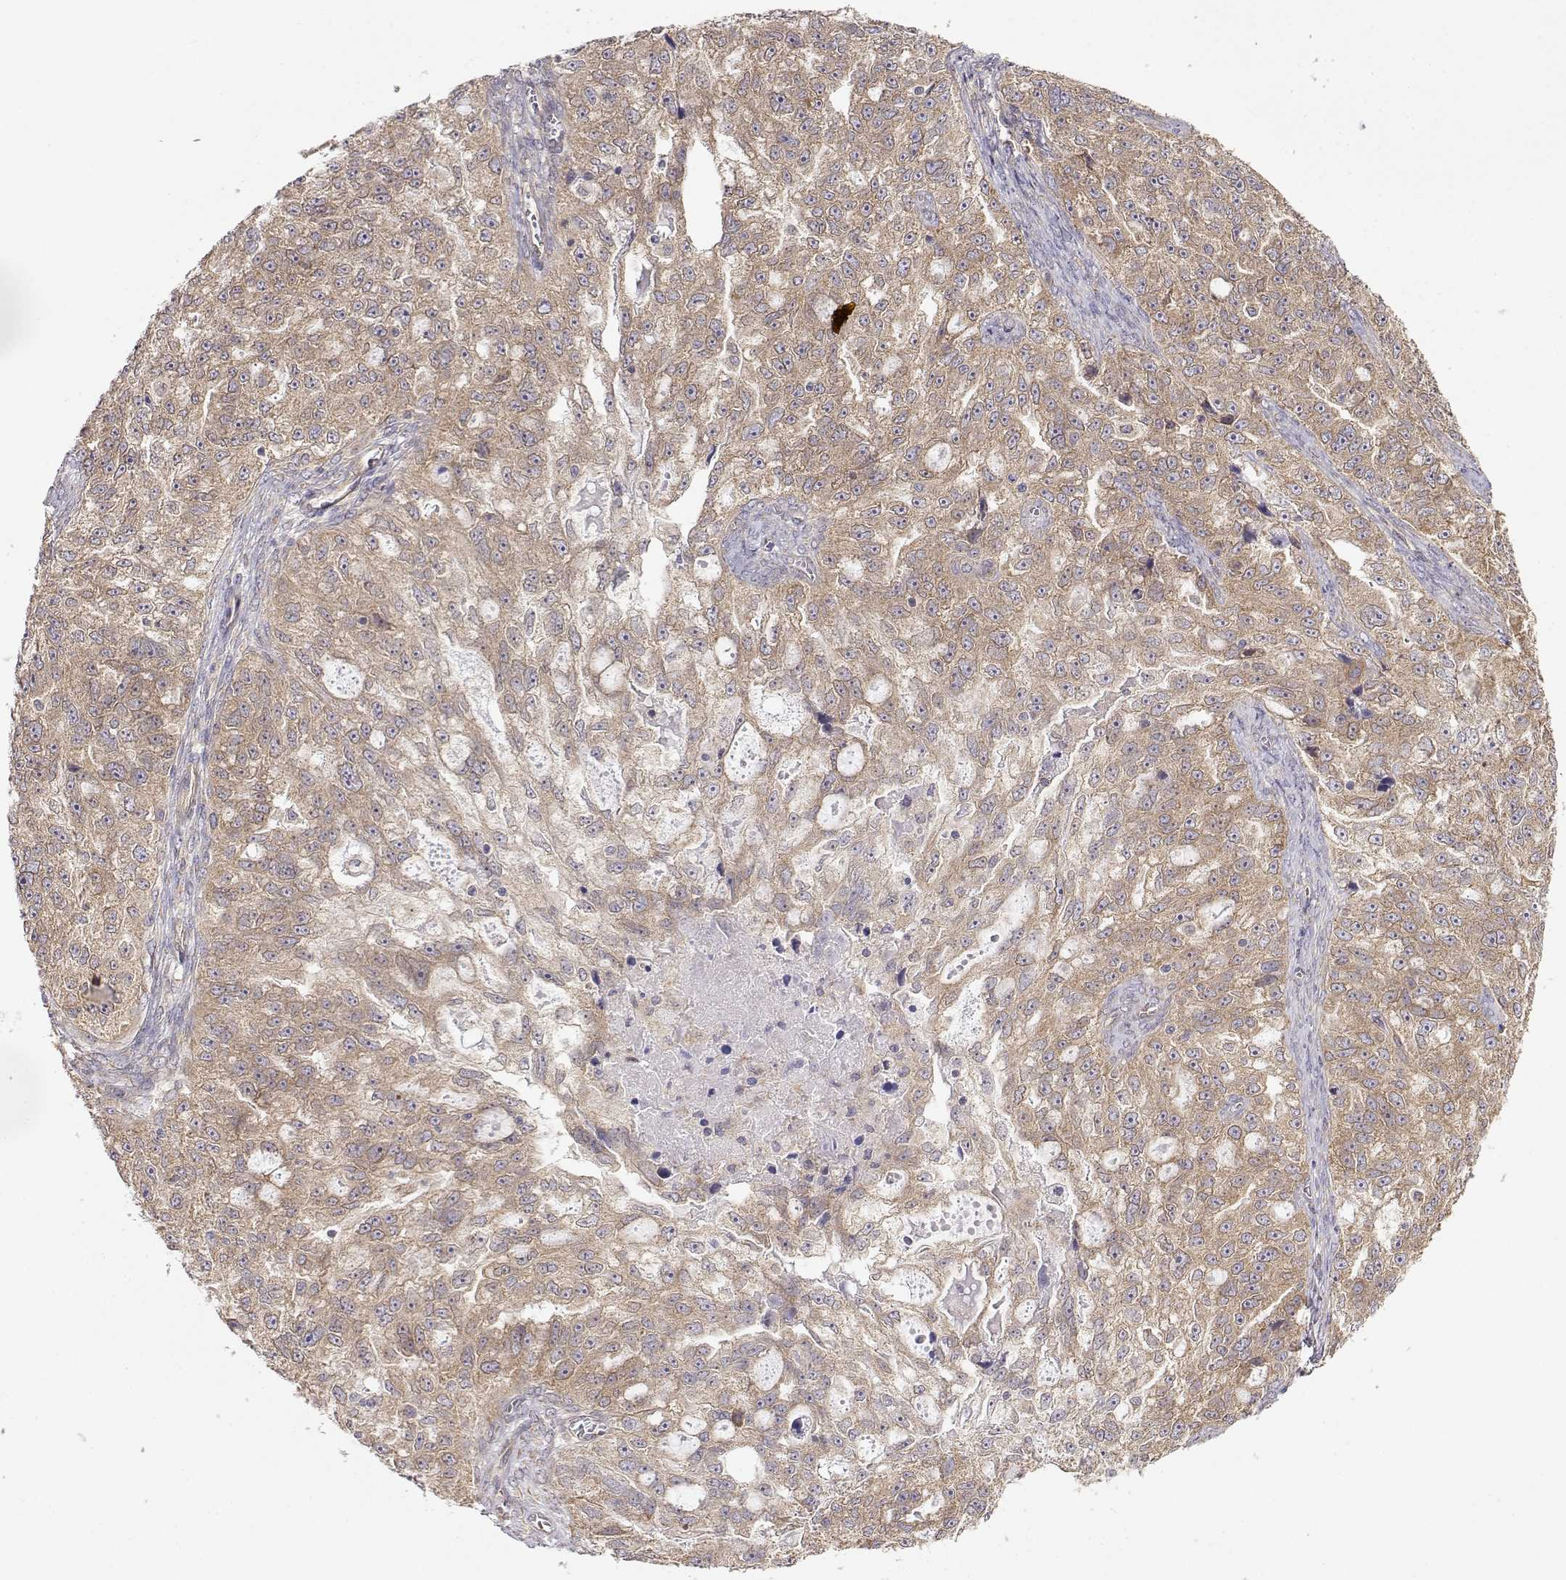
{"staining": {"intensity": "weak", "quantity": ">75%", "location": "cytoplasmic/membranous"}, "tissue": "ovarian cancer", "cell_type": "Tumor cells", "image_type": "cancer", "snomed": [{"axis": "morphology", "description": "Cystadenocarcinoma, serous, NOS"}, {"axis": "topography", "description": "Ovary"}], "caption": "The image demonstrates immunohistochemical staining of ovarian cancer (serous cystadenocarcinoma). There is weak cytoplasmic/membranous positivity is seen in about >75% of tumor cells.", "gene": "PAIP1", "patient": {"sex": "female", "age": 51}}